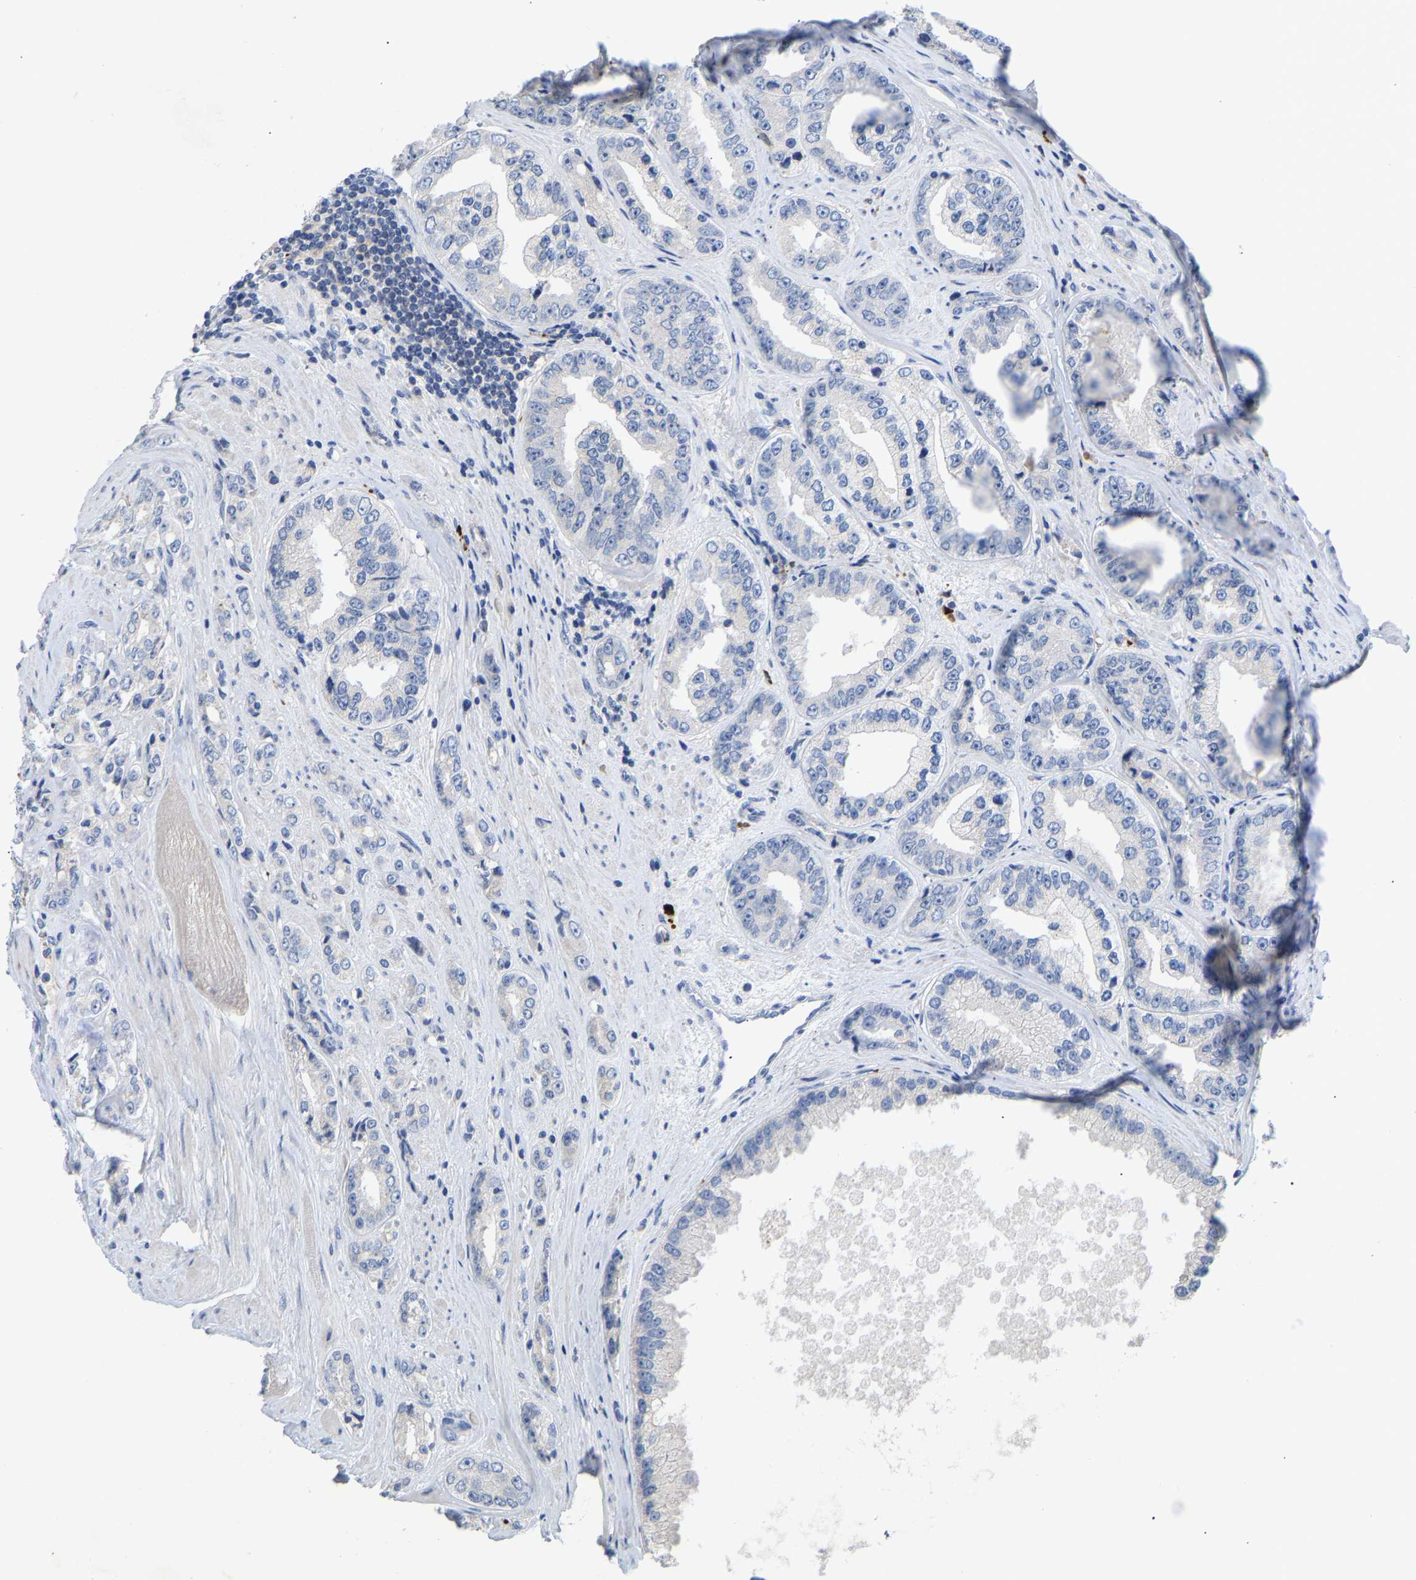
{"staining": {"intensity": "negative", "quantity": "none", "location": "none"}, "tissue": "prostate cancer", "cell_type": "Tumor cells", "image_type": "cancer", "snomed": [{"axis": "morphology", "description": "Adenocarcinoma, High grade"}, {"axis": "topography", "description": "Prostate"}], "caption": "Tumor cells are negative for protein expression in human prostate cancer (adenocarcinoma (high-grade)).", "gene": "FGF18", "patient": {"sex": "male", "age": 61}}